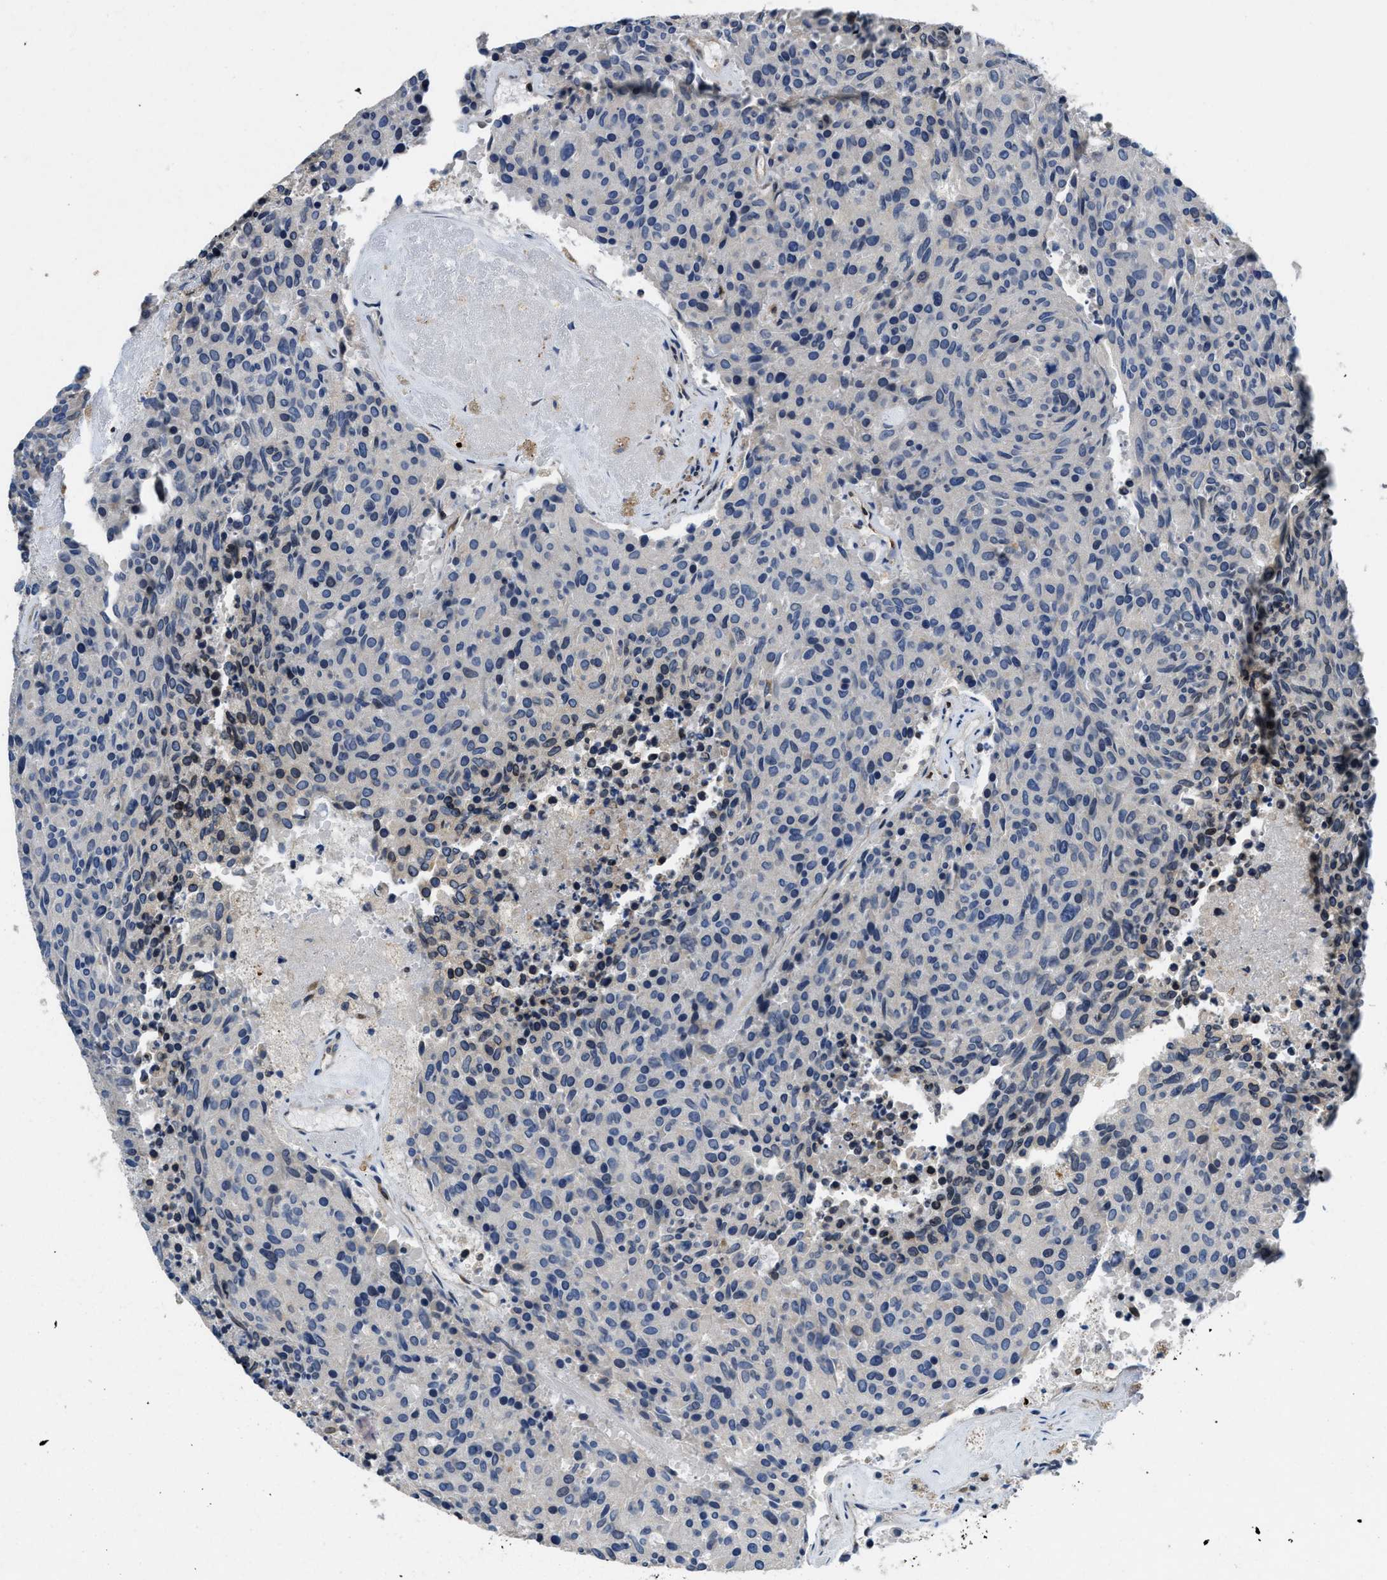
{"staining": {"intensity": "negative", "quantity": "none", "location": "none"}, "tissue": "carcinoid", "cell_type": "Tumor cells", "image_type": "cancer", "snomed": [{"axis": "morphology", "description": "Carcinoid, malignant, NOS"}, {"axis": "topography", "description": "Pancreas"}], "caption": "Tumor cells are negative for brown protein staining in carcinoid (malignant).", "gene": "GGCX", "patient": {"sex": "female", "age": 54}}